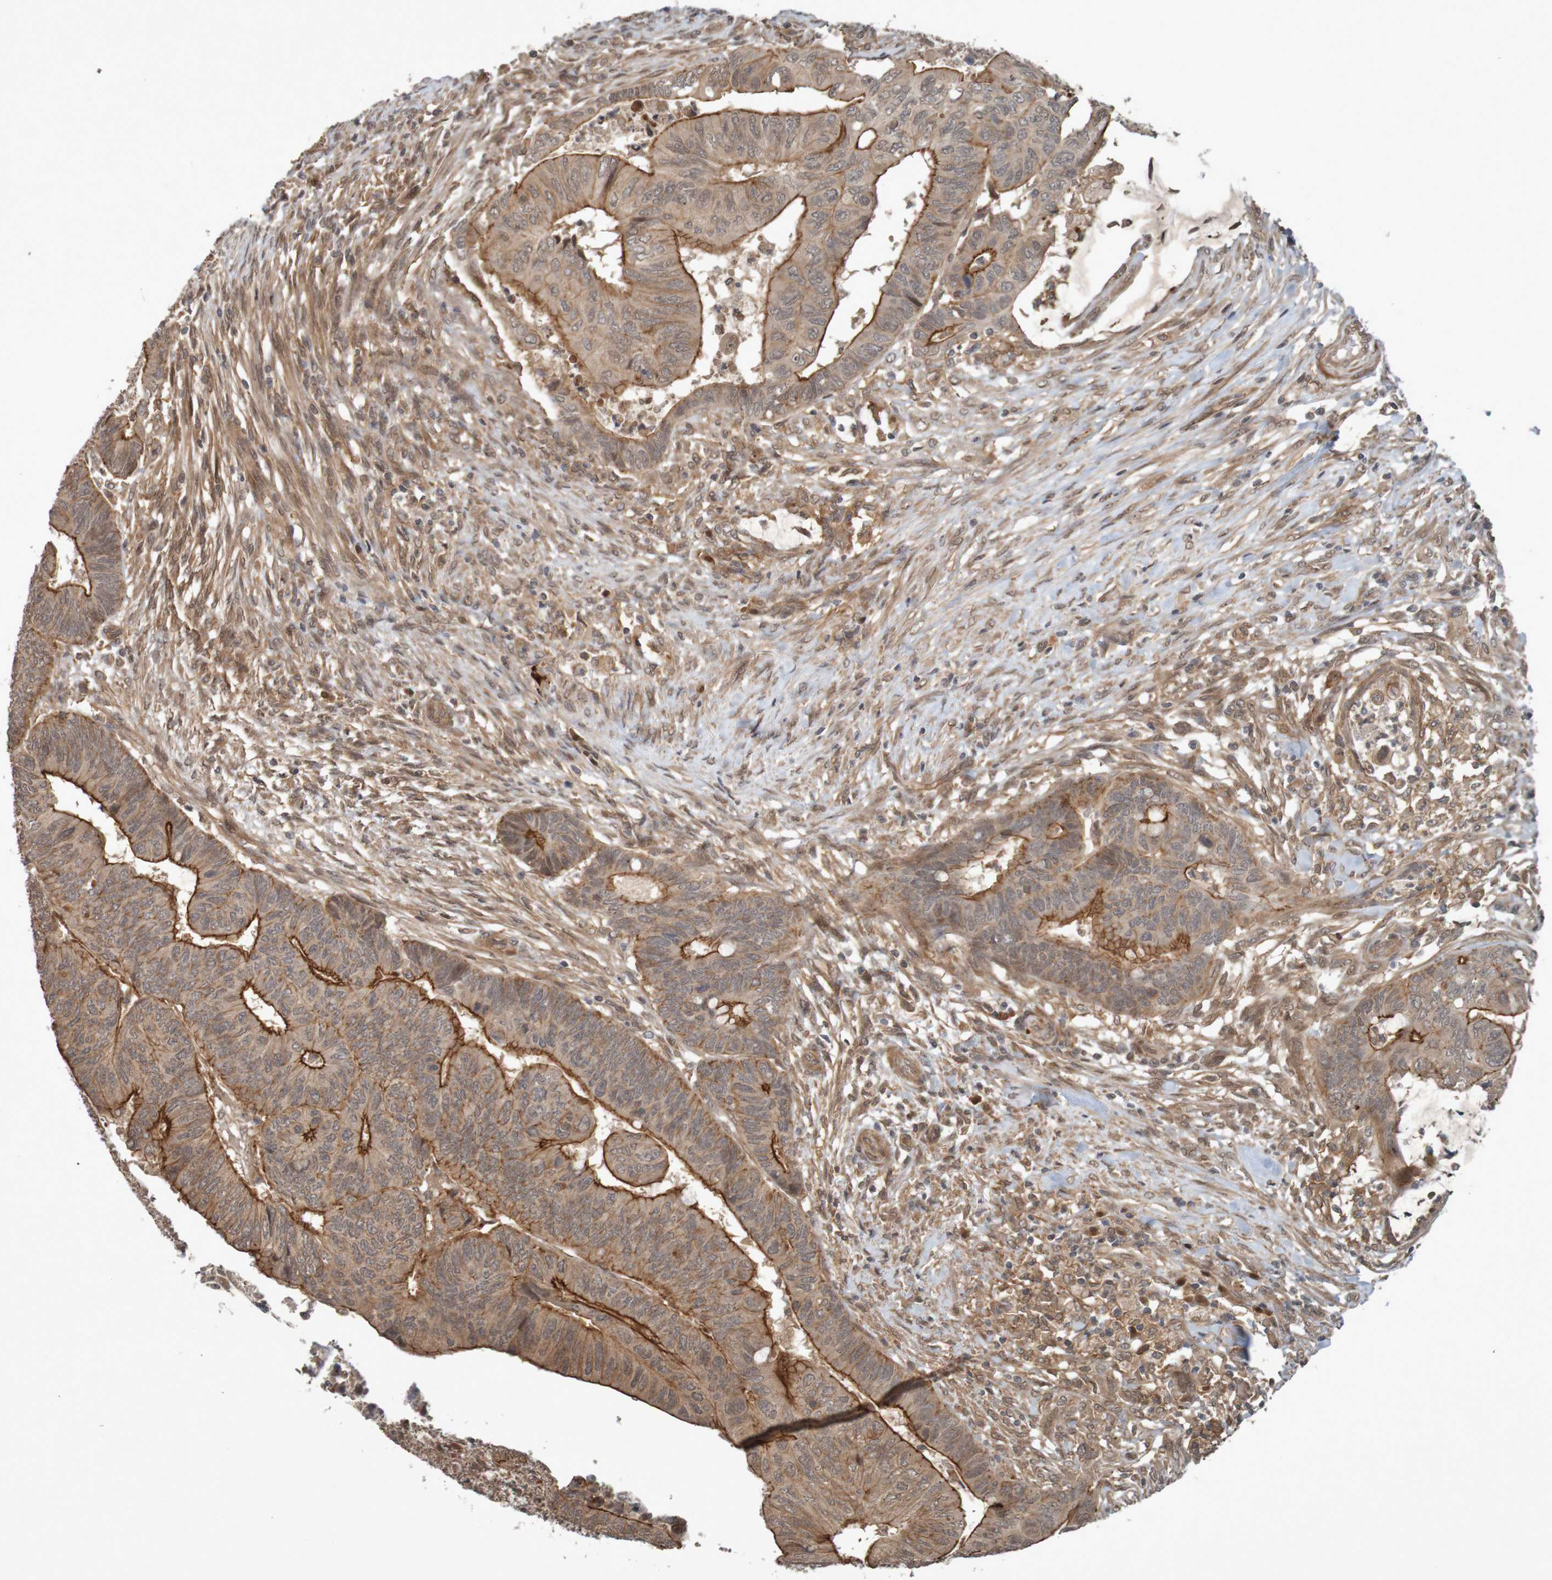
{"staining": {"intensity": "strong", "quantity": ">75%", "location": "cytoplasmic/membranous"}, "tissue": "colorectal cancer", "cell_type": "Tumor cells", "image_type": "cancer", "snomed": [{"axis": "morphology", "description": "Normal tissue, NOS"}, {"axis": "morphology", "description": "Adenocarcinoma, NOS"}, {"axis": "topography", "description": "Rectum"}, {"axis": "topography", "description": "Peripheral nerve tissue"}], "caption": "There is high levels of strong cytoplasmic/membranous staining in tumor cells of colorectal adenocarcinoma, as demonstrated by immunohistochemical staining (brown color).", "gene": "ARHGEF11", "patient": {"sex": "male", "age": 92}}